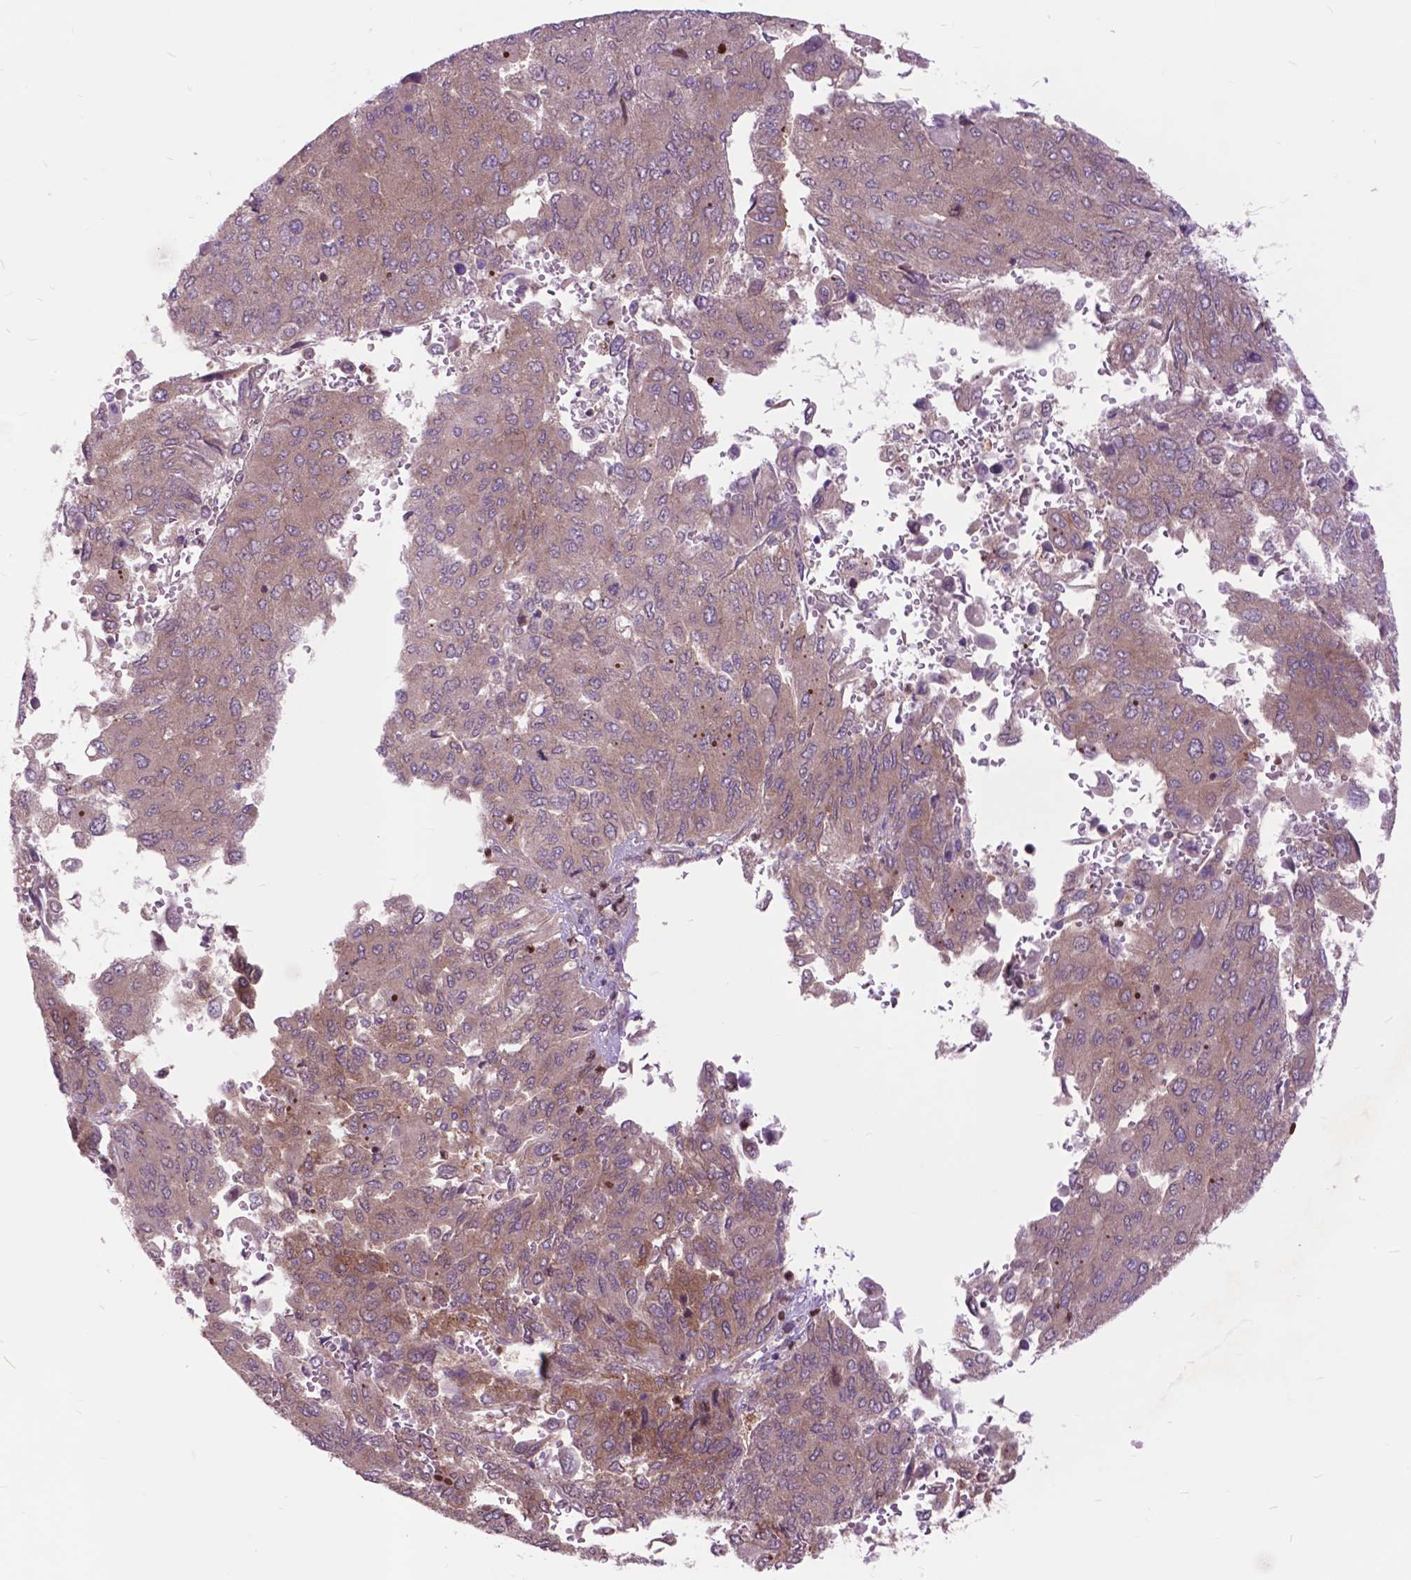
{"staining": {"intensity": "moderate", "quantity": ">75%", "location": "cytoplasmic/membranous"}, "tissue": "liver cancer", "cell_type": "Tumor cells", "image_type": "cancer", "snomed": [{"axis": "morphology", "description": "Carcinoma, Hepatocellular, NOS"}, {"axis": "topography", "description": "Liver"}], "caption": "Liver hepatocellular carcinoma stained for a protein shows moderate cytoplasmic/membranous positivity in tumor cells.", "gene": "ARAF", "patient": {"sex": "female", "age": 41}}